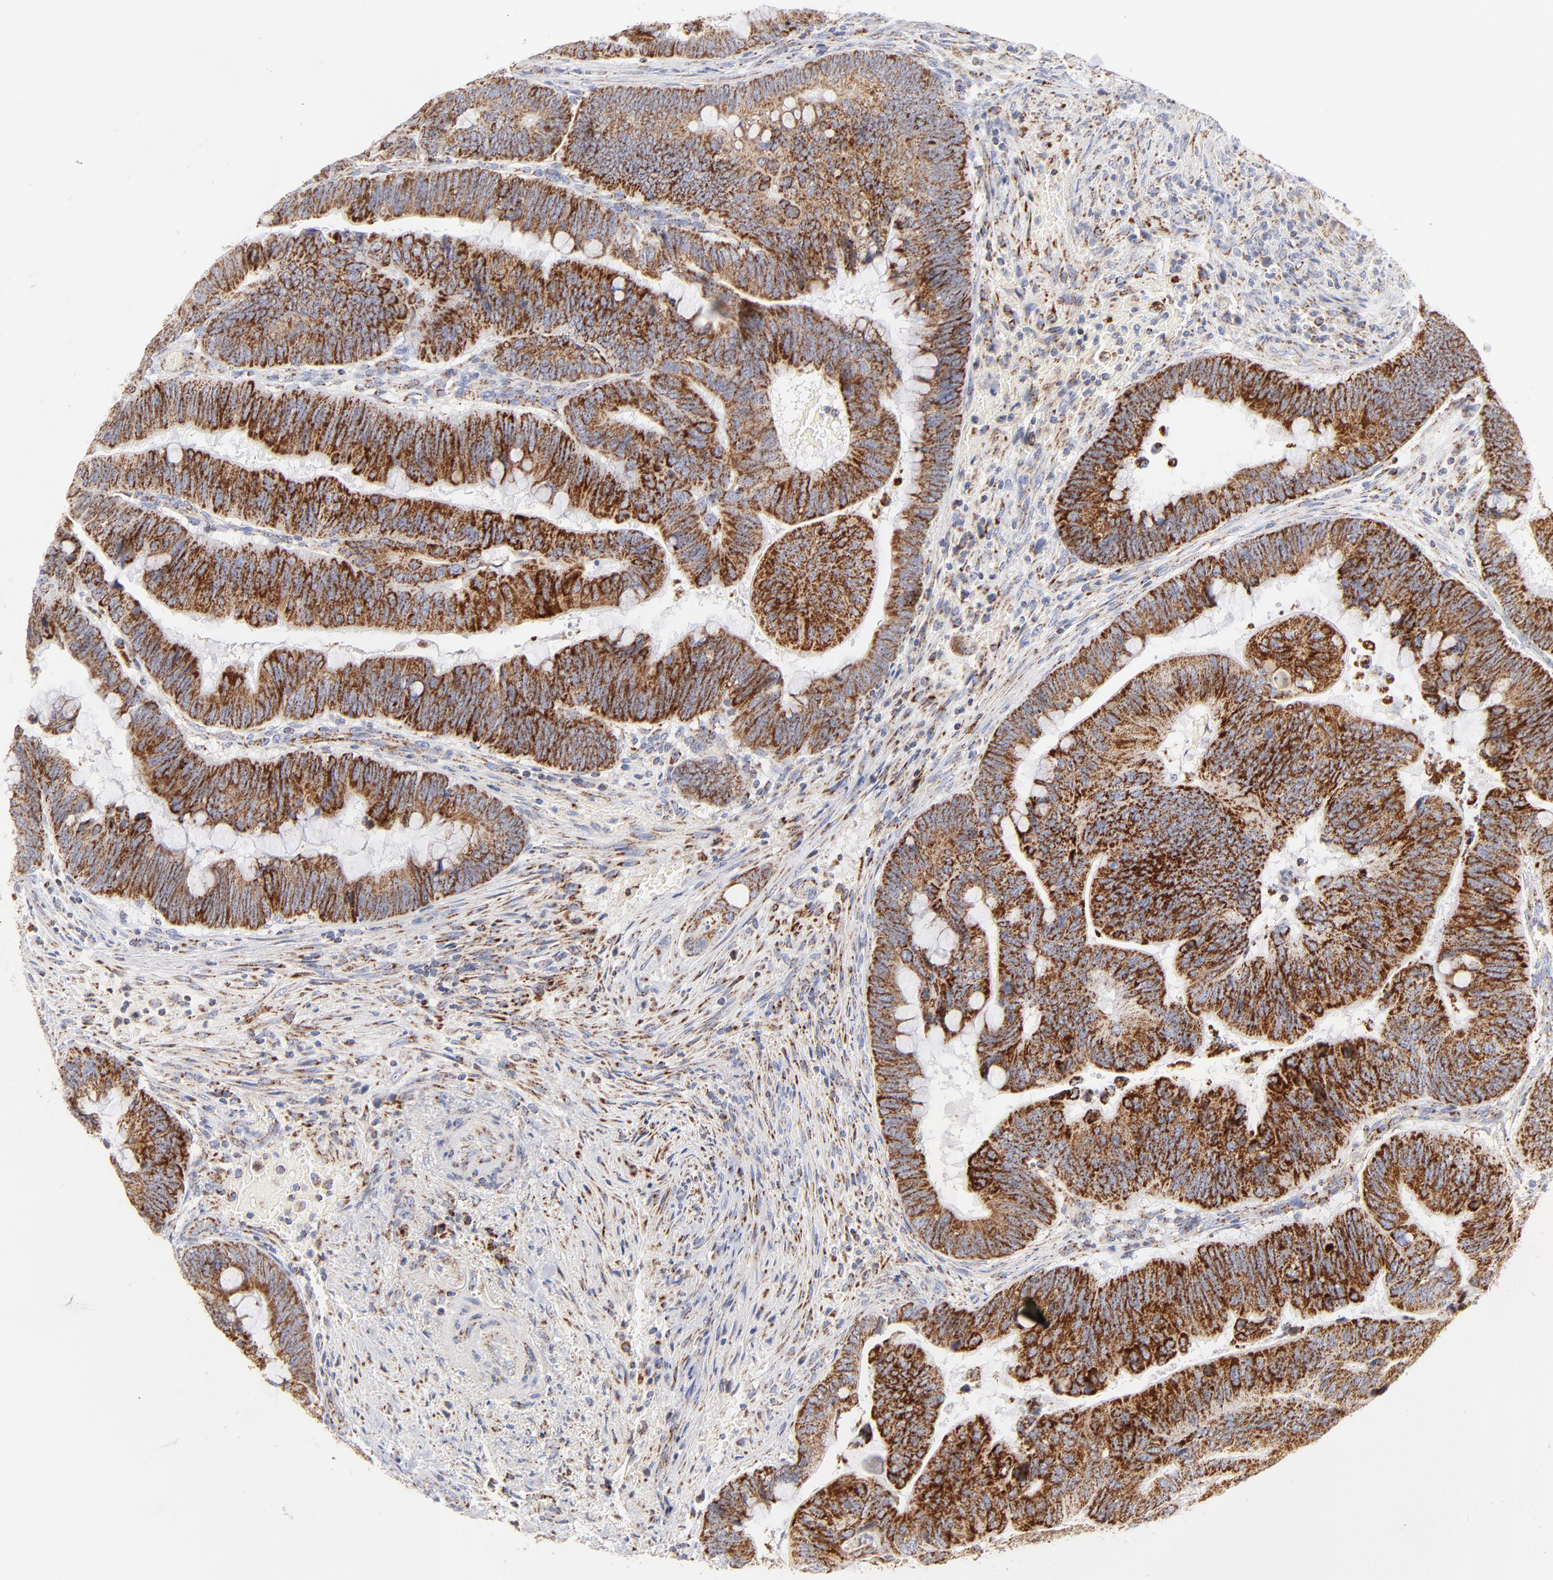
{"staining": {"intensity": "moderate", "quantity": ">75%", "location": "cytoplasmic/membranous"}, "tissue": "colorectal cancer", "cell_type": "Tumor cells", "image_type": "cancer", "snomed": [{"axis": "morphology", "description": "Normal tissue, NOS"}, {"axis": "morphology", "description": "Adenocarcinoma, NOS"}, {"axis": "topography", "description": "Rectum"}], "caption": "Immunohistochemistry (IHC) histopathology image of human colorectal cancer (adenocarcinoma) stained for a protein (brown), which demonstrates medium levels of moderate cytoplasmic/membranous staining in about >75% of tumor cells.", "gene": "DLAT", "patient": {"sex": "male", "age": 92}}